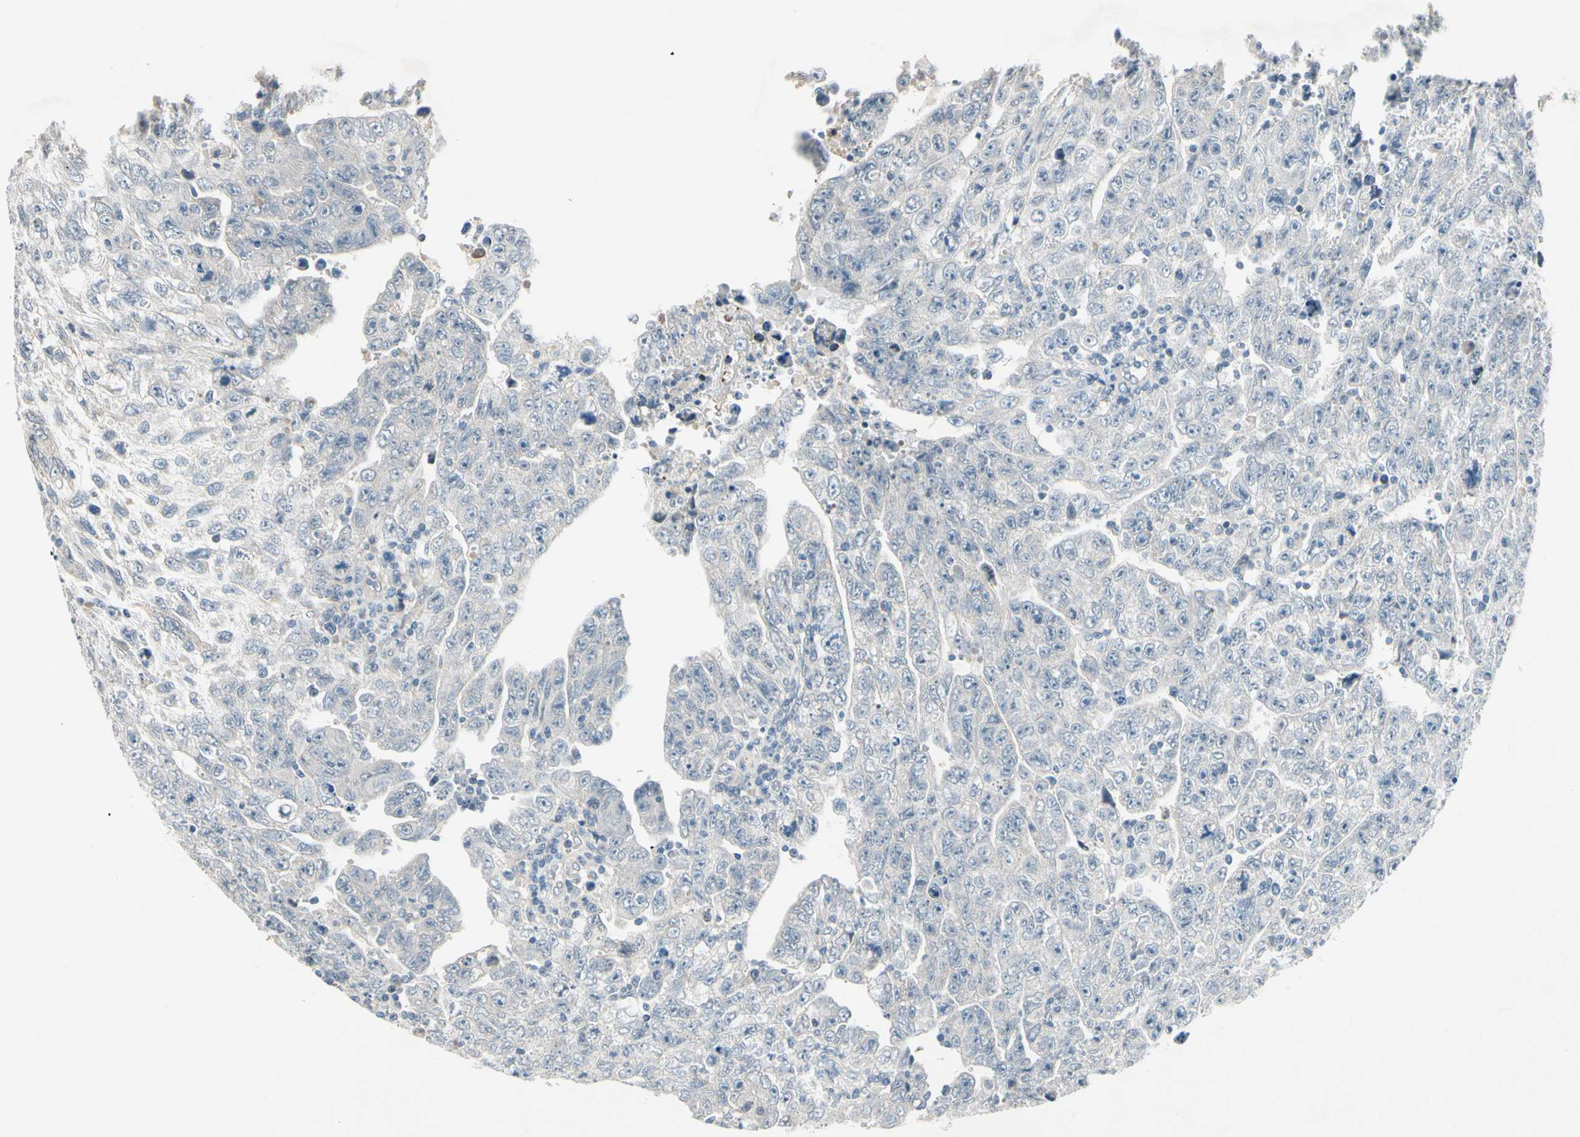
{"staining": {"intensity": "negative", "quantity": "none", "location": "none"}, "tissue": "testis cancer", "cell_type": "Tumor cells", "image_type": "cancer", "snomed": [{"axis": "morphology", "description": "Carcinoma, Embryonal, NOS"}, {"axis": "topography", "description": "Testis"}], "caption": "Immunohistochemistry image of neoplastic tissue: testis cancer (embryonal carcinoma) stained with DAB shows no significant protein staining in tumor cells.", "gene": "PIP5K1B", "patient": {"sex": "male", "age": 28}}